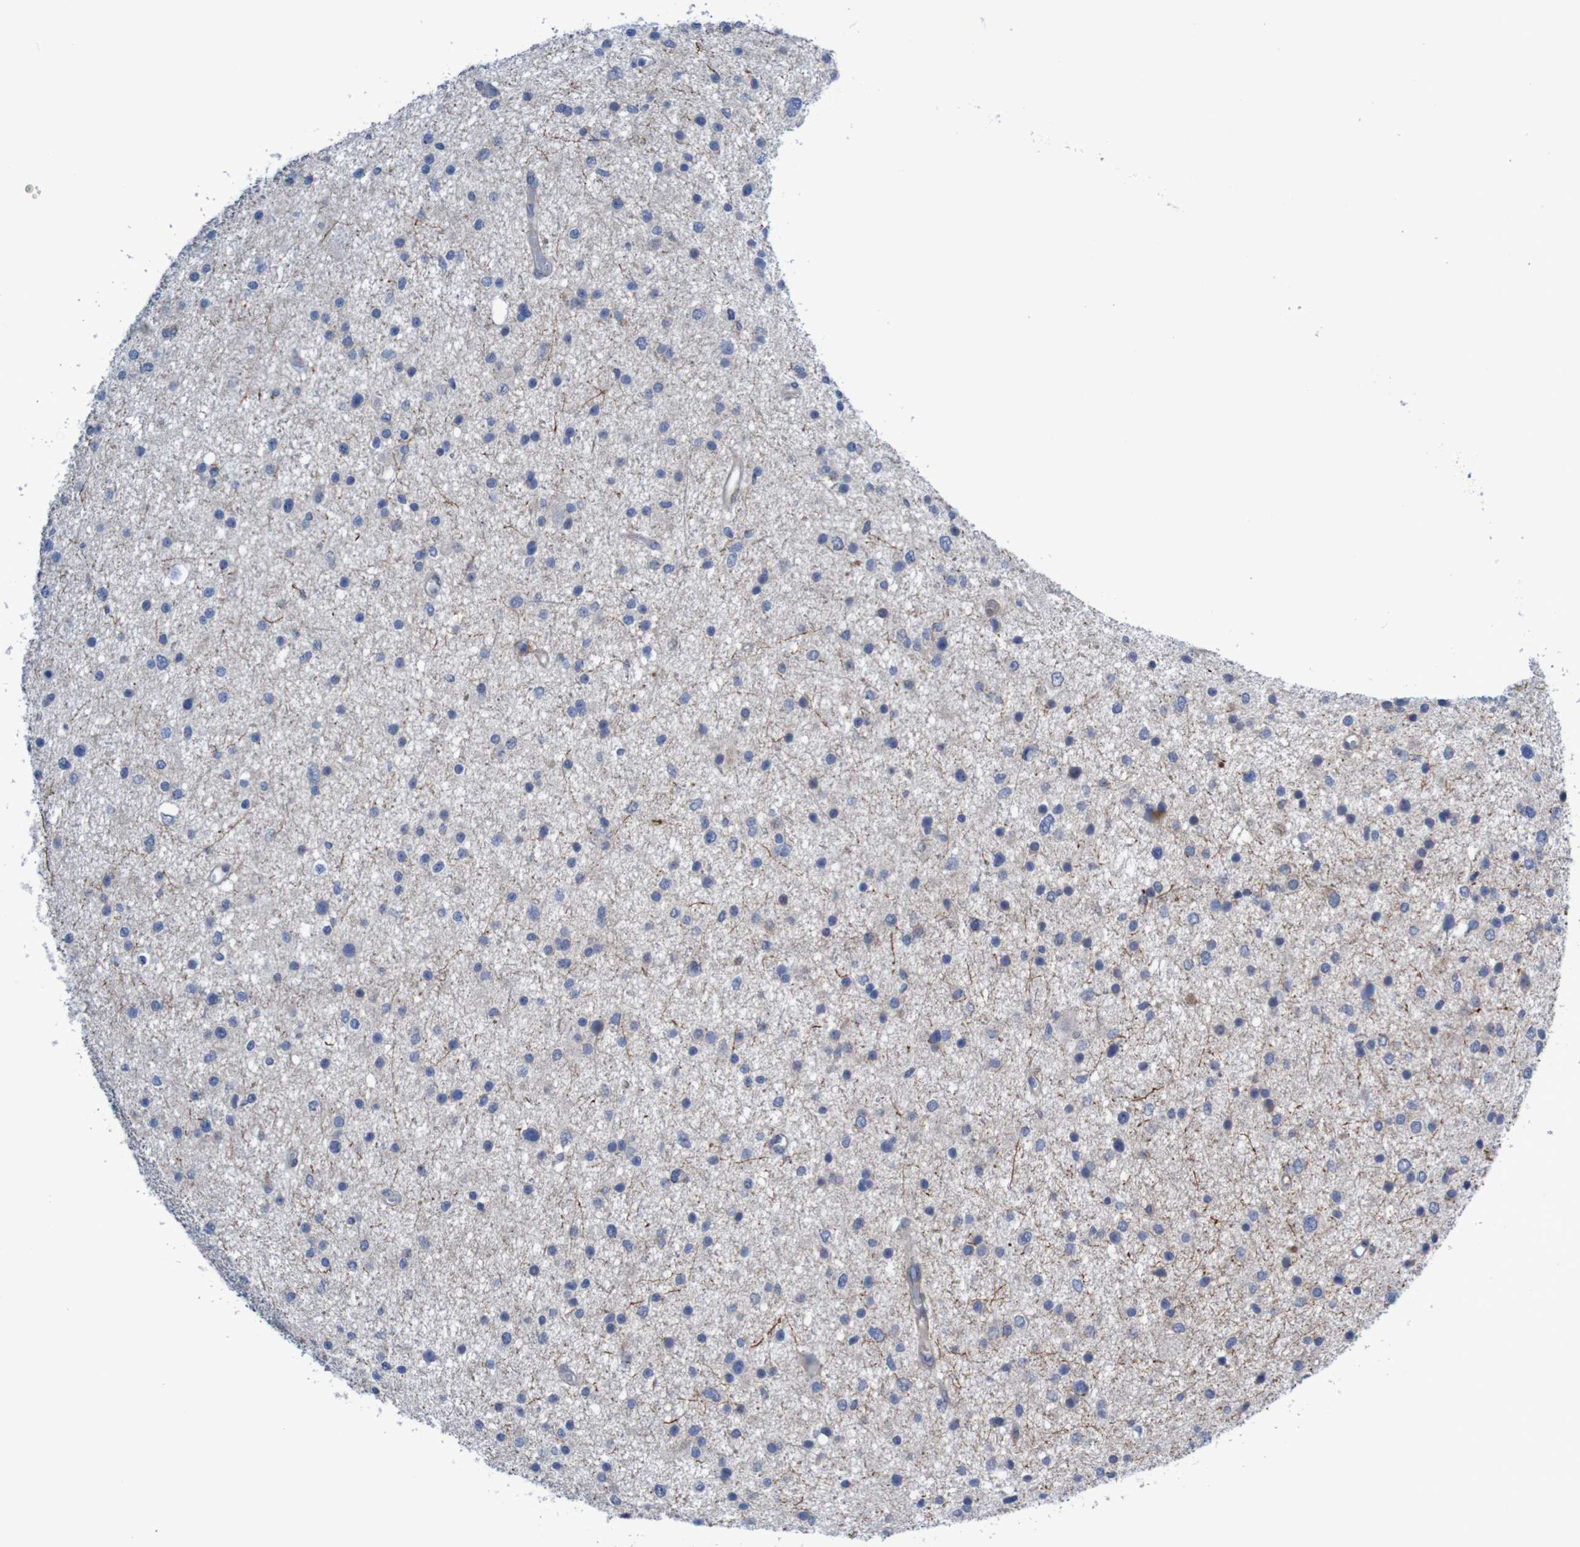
{"staining": {"intensity": "negative", "quantity": "none", "location": "none"}, "tissue": "glioma", "cell_type": "Tumor cells", "image_type": "cancer", "snomed": [{"axis": "morphology", "description": "Glioma, malignant, Low grade"}, {"axis": "topography", "description": "Brain"}], "caption": "Image shows no significant protein expression in tumor cells of malignant low-grade glioma.", "gene": "ANGPT4", "patient": {"sex": "female", "age": 37}}